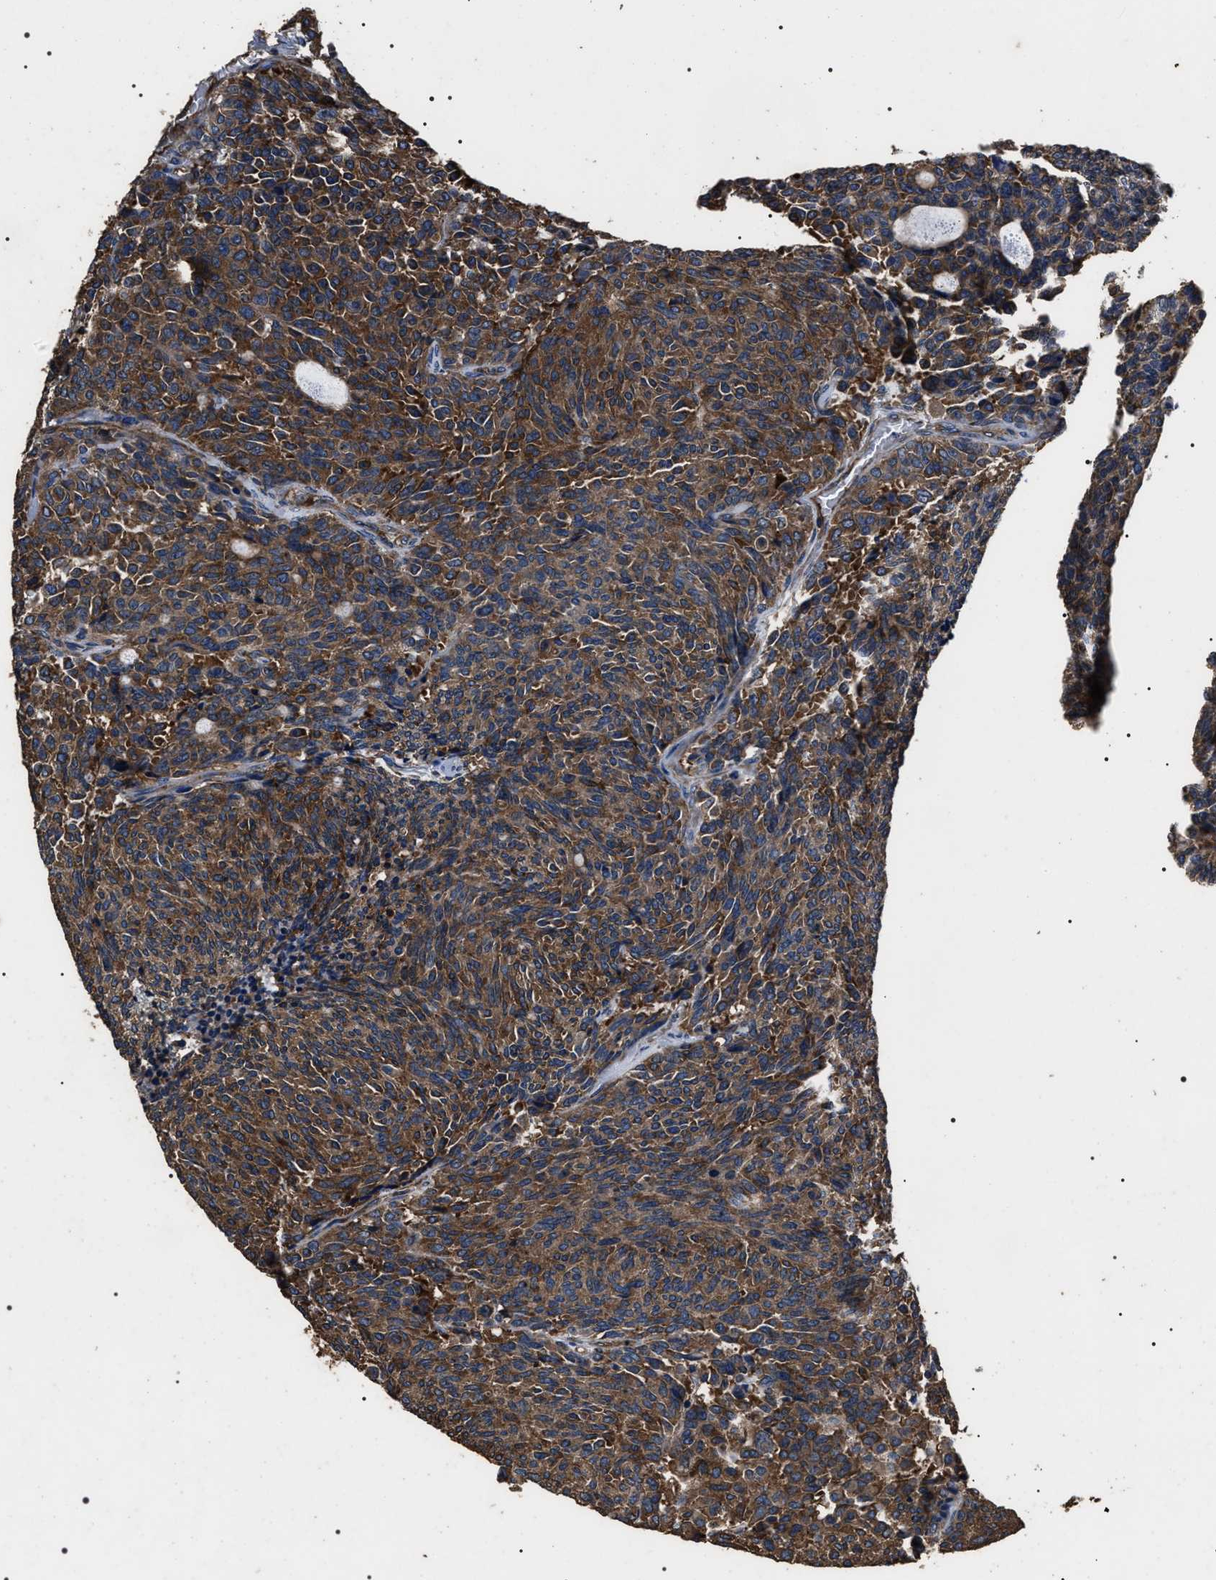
{"staining": {"intensity": "strong", "quantity": ">75%", "location": "cytoplasmic/membranous"}, "tissue": "carcinoid", "cell_type": "Tumor cells", "image_type": "cancer", "snomed": [{"axis": "morphology", "description": "Carcinoid, malignant, NOS"}, {"axis": "topography", "description": "Pancreas"}], "caption": "This histopathology image shows immunohistochemistry staining of human carcinoid, with high strong cytoplasmic/membranous positivity in about >75% of tumor cells.", "gene": "HSCB", "patient": {"sex": "female", "age": 54}}